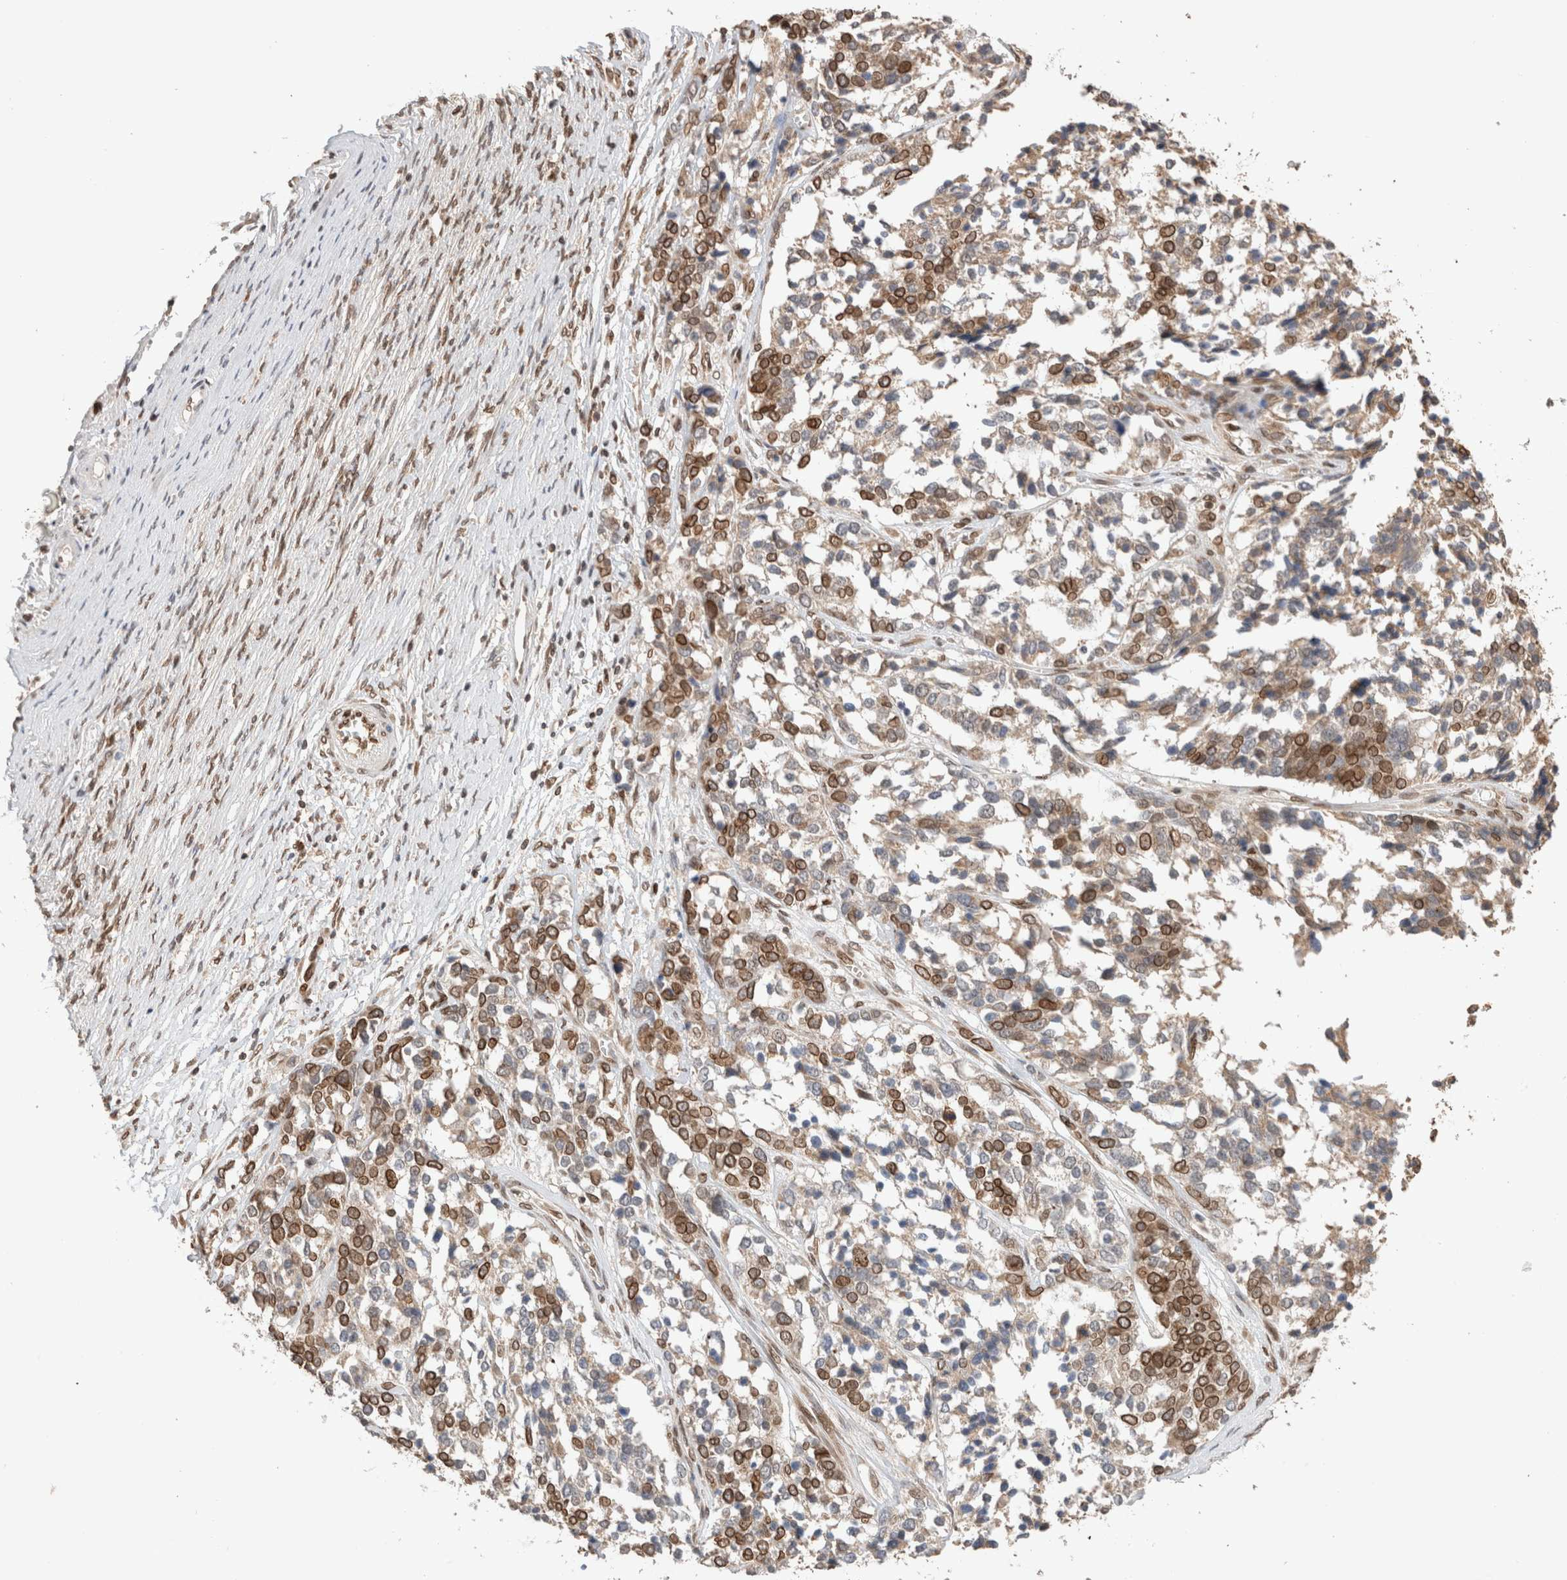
{"staining": {"intensity": "strong", "quantity": ">75%", "location": "cytoplasmic/membranous,nuclear"}, "tissue": "ovarian cancer", "cell_type": "Tumor cells", "image_type": "cancer", "snomed": [{"axis": "morphology", "description": "Cystadenocarcinoma, serous, NOS"}, {"axis": "topography", "description": "Ovary"}], "caption": "Ovarian cancer (serous cystadenocarcinoma) stained with a brown dye shows strong cytoplasmic/membranous and nuclear positive staining in approximately >75% of tumor cells.", "gene": "TPR", "patient": {"sex": "female", "age": 44}}